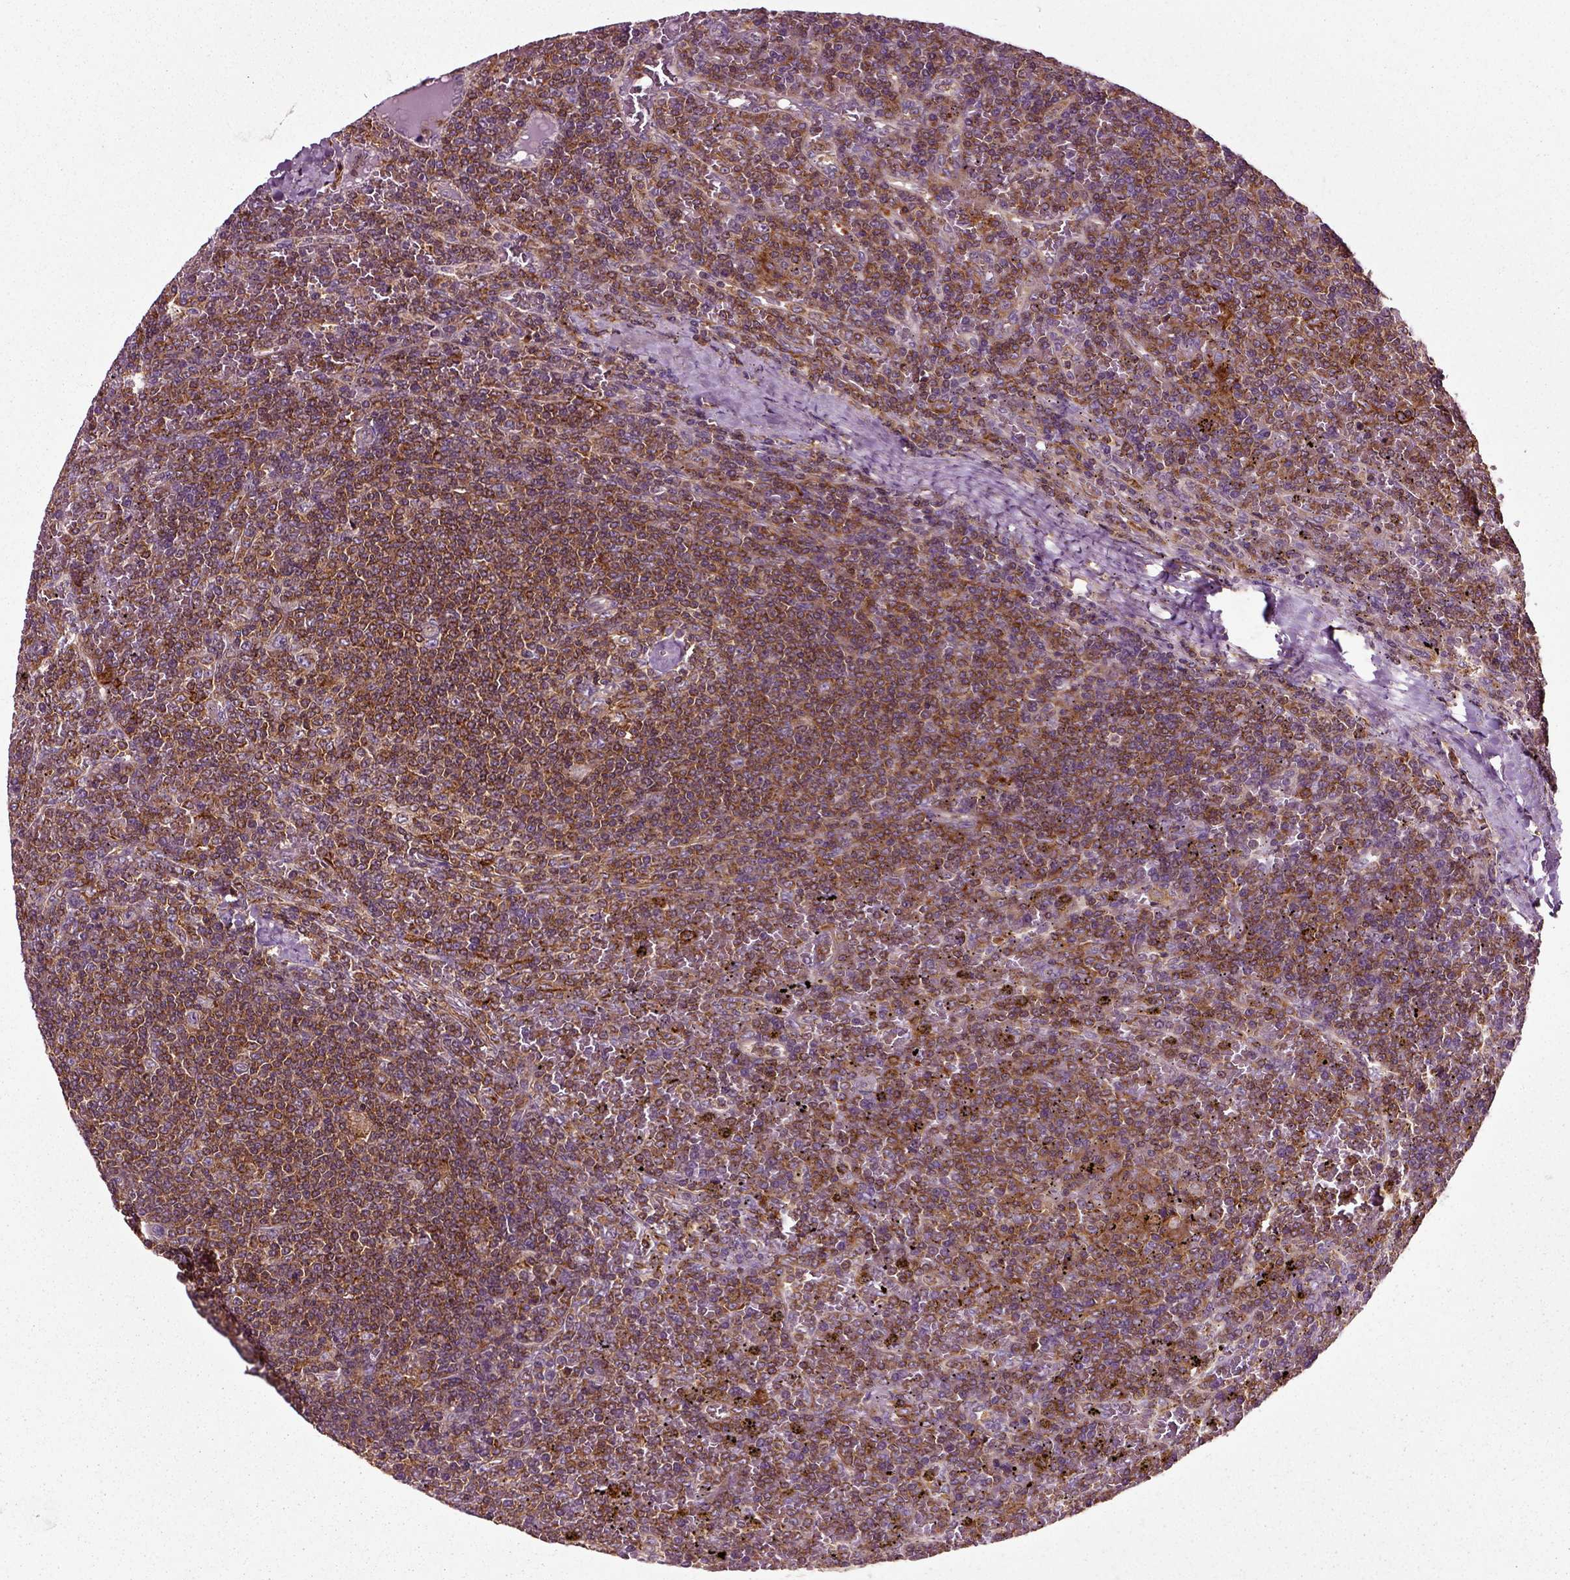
{"staining": {"intensity": "moderate", "quantity": ">75%", "location": "cytoplasmic/membranous"}, "tissue": "lymphoma", "cell_type": "Tumor cells", "image_type": "cancer", "snomed": [{"axis": "morphology", "description": "Malignant lymphoma, non-Hodgkin's type, Low grade"}, {"axis": "topography", "description": "Spleen"}], "caption": "Immunohistochemical staining of human lymphoma exhibits moderate cytoplasmic/membranous protein staining in about >75% of tumor cells. Immunohistochemistry (ihc) stains the protein in brown and the nuclei are stained blue.", "gene": "RHOF", "patient": {"sex": "female", "age": 19}}